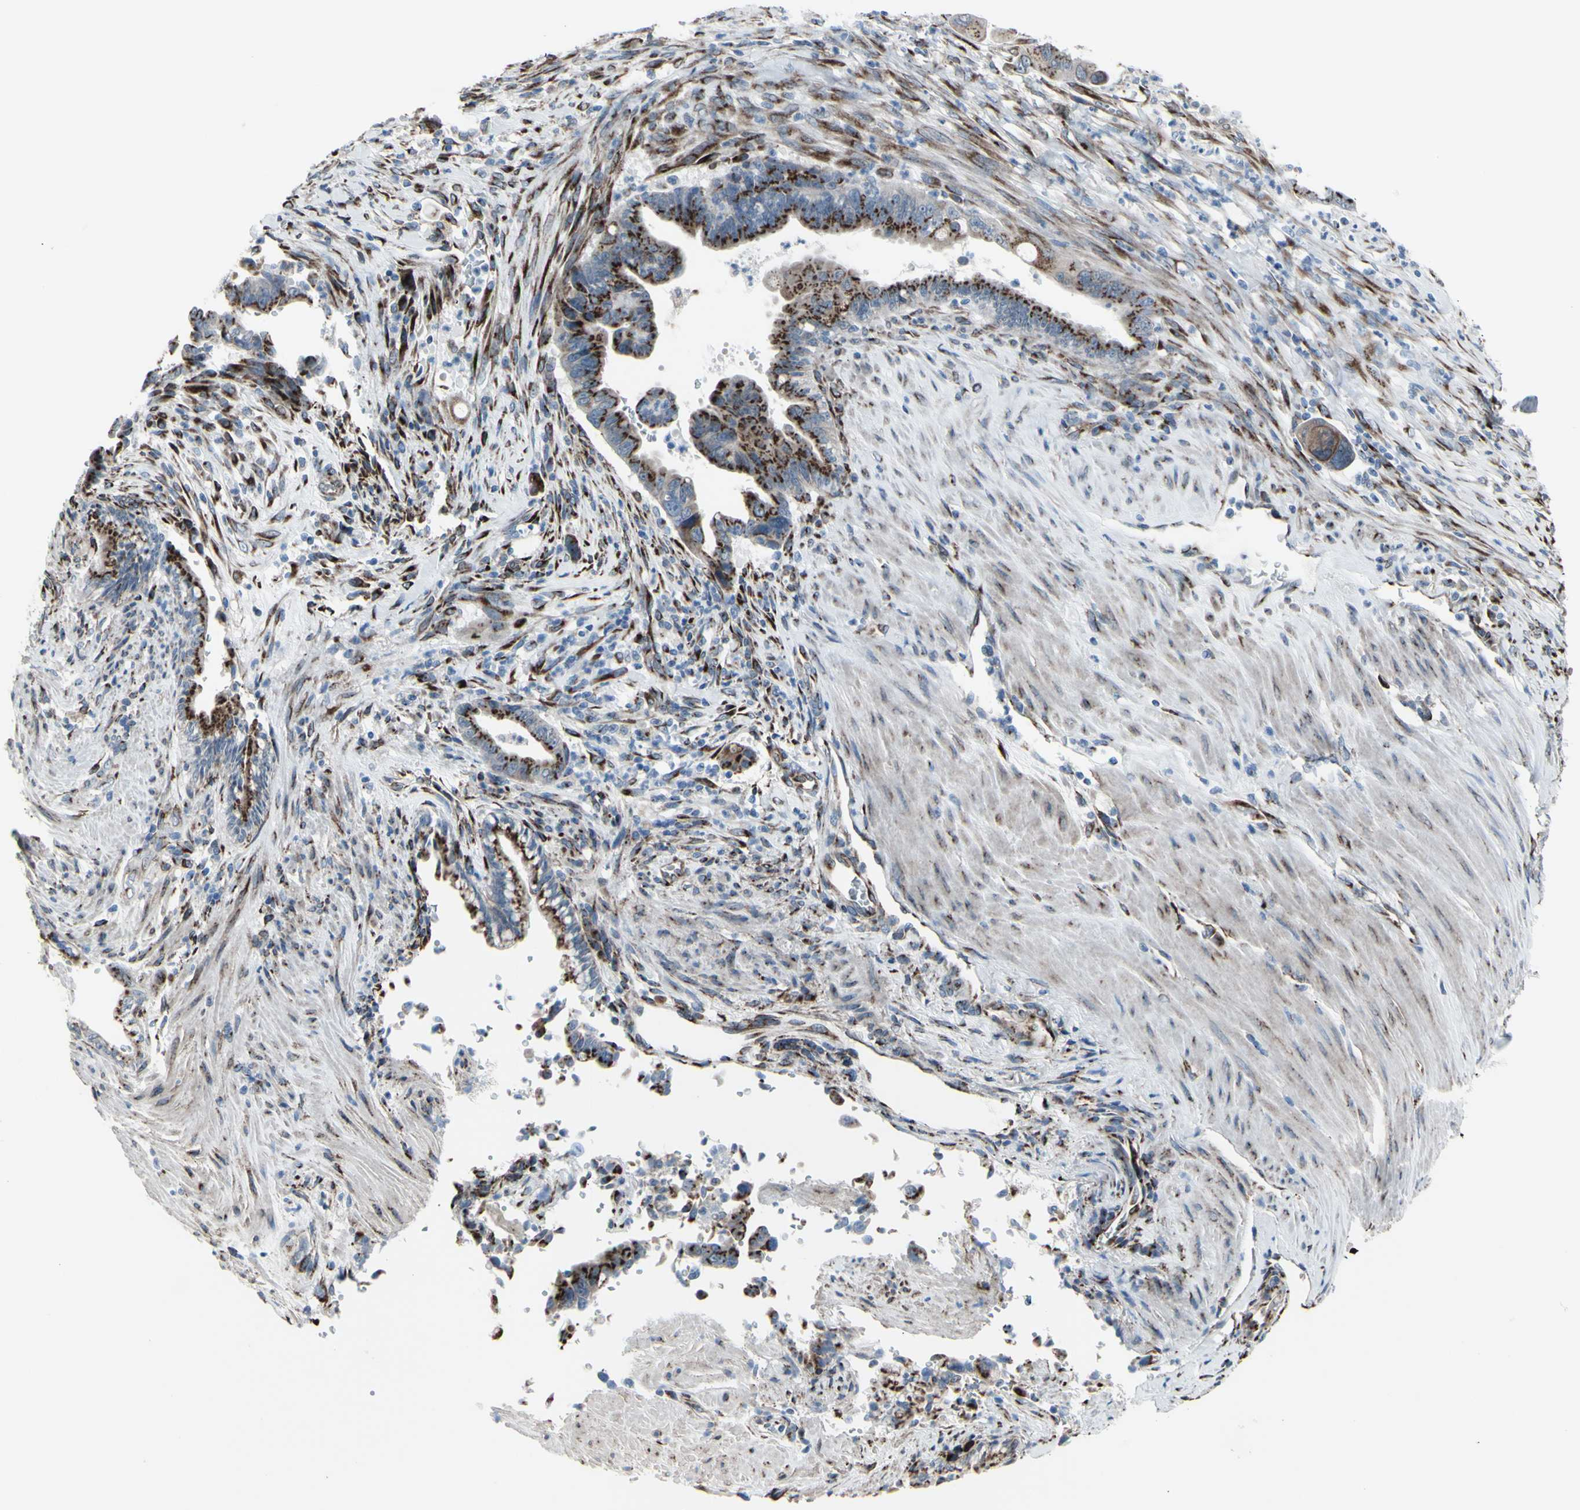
{"staining": {"intensity": "strong", "quantity": ">75%", "location": "cytoplasmic/membranous"}, "tissue": "pancreatic cancer", "cell_type": "Tumor cells", "image_type": "cancer", "snomed": [{"axis": "morphology", "description": "Adenocarcinoma, NOS"}, {"axis": "topography", "description": "Pancreas"}], "caption": "Human pancreatic adenocarcinoma stained with a protein marker demonstrates strong staining in tumor cells.", "gene": "GLG1", "patient": {"sex": "male", "age": 70}}